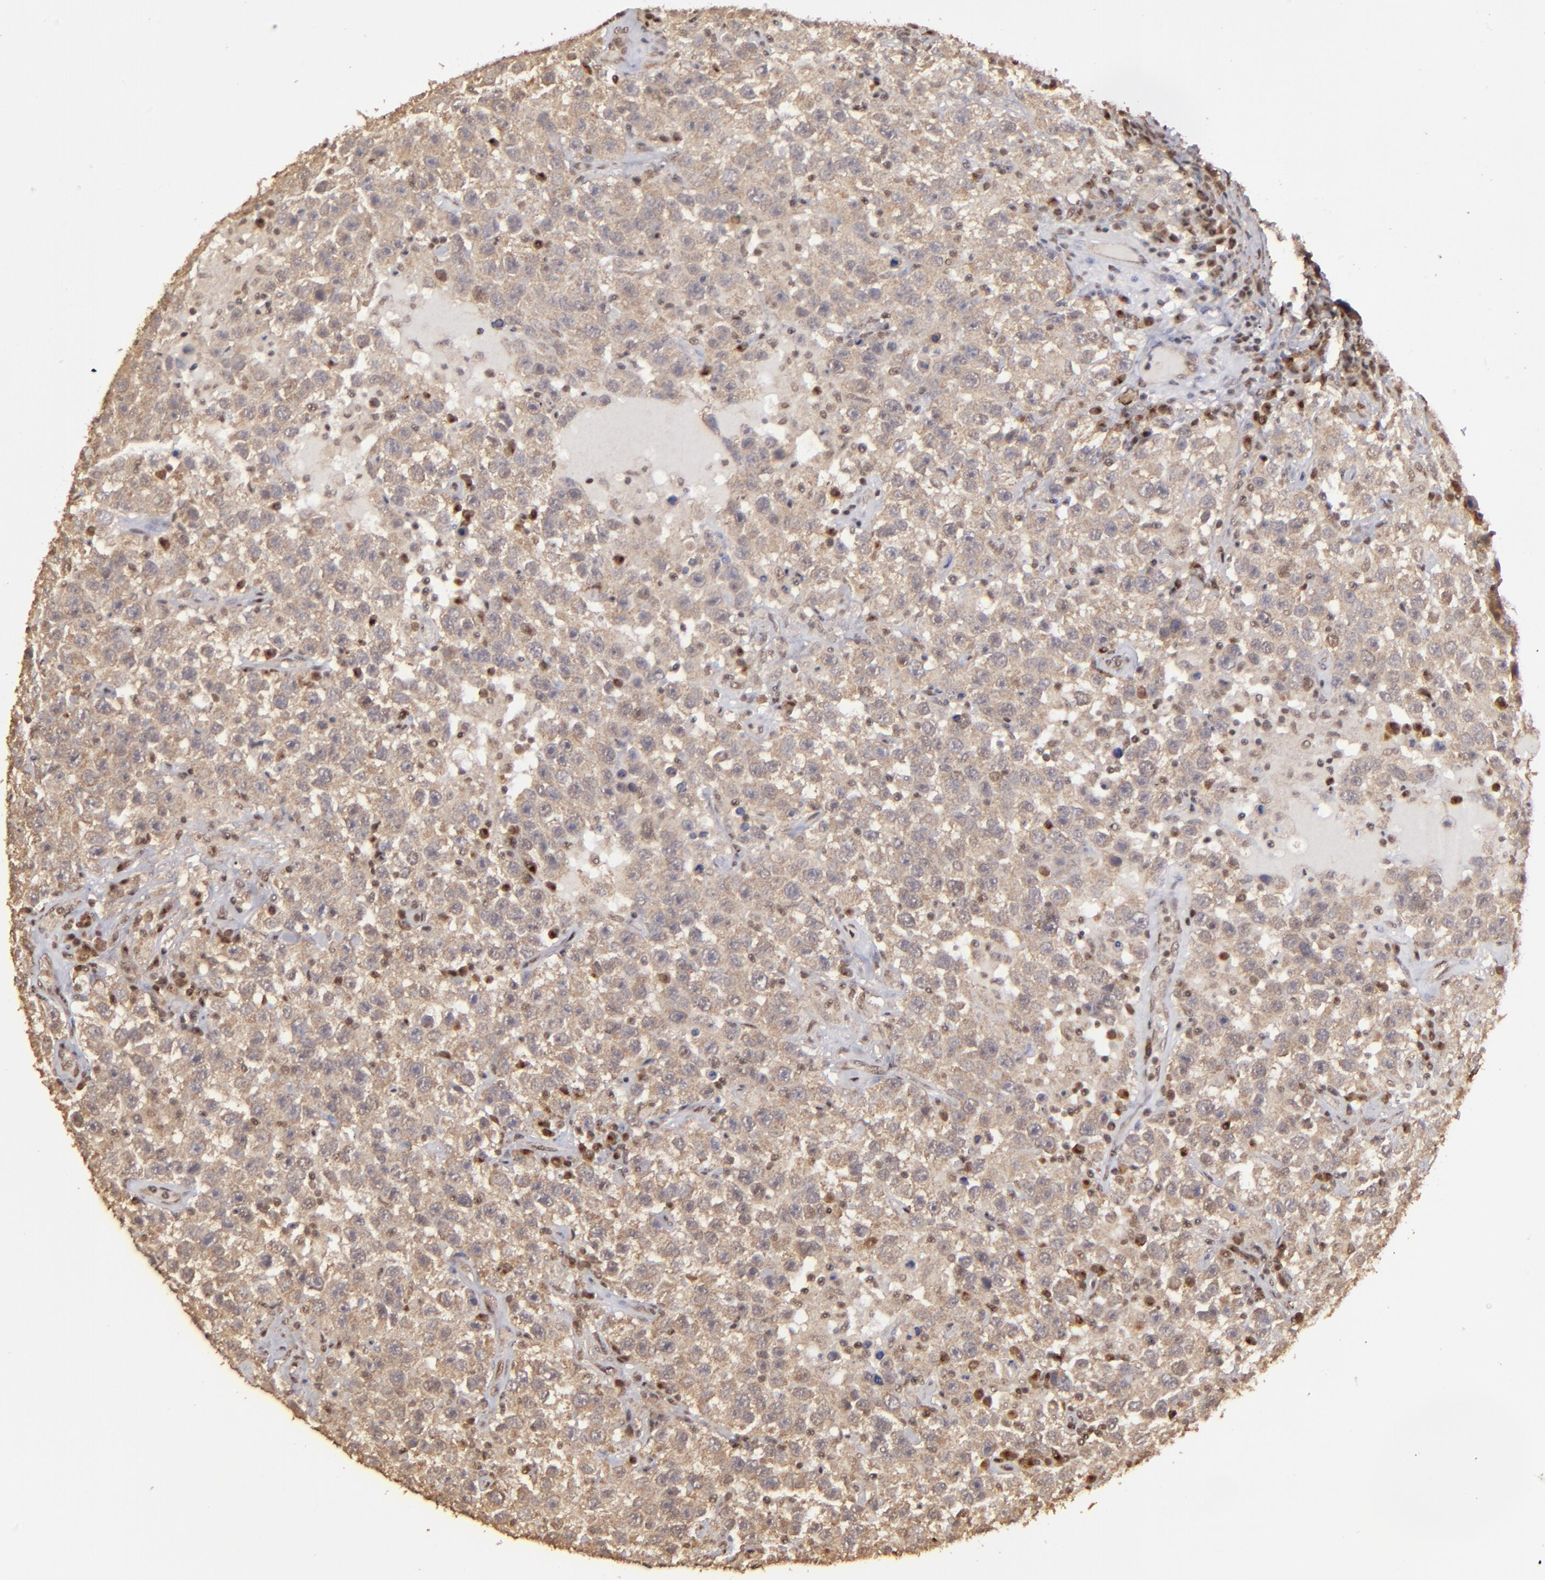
{"staining": {"intensity": "weak", "quantity": ">75%", "location": "cytoplasmic/membranous"}, "tissue": "testis cancer", "cell_type": "Tumor cells", "image_type": "cancer", "snomed": [{"axis": "morphology", "description": "Seminoma, NOS"}, {"axis": "topography", "description": "Testis"}], "caption": "Testis cancer (seminoma) was stained to show a protein in brown. There is low levels of weak cytoplasmic/membranous expression in approximately >75% of tumor cells.", "gene": "ARNT", "patient": {"sex": "male", "age": 41}}